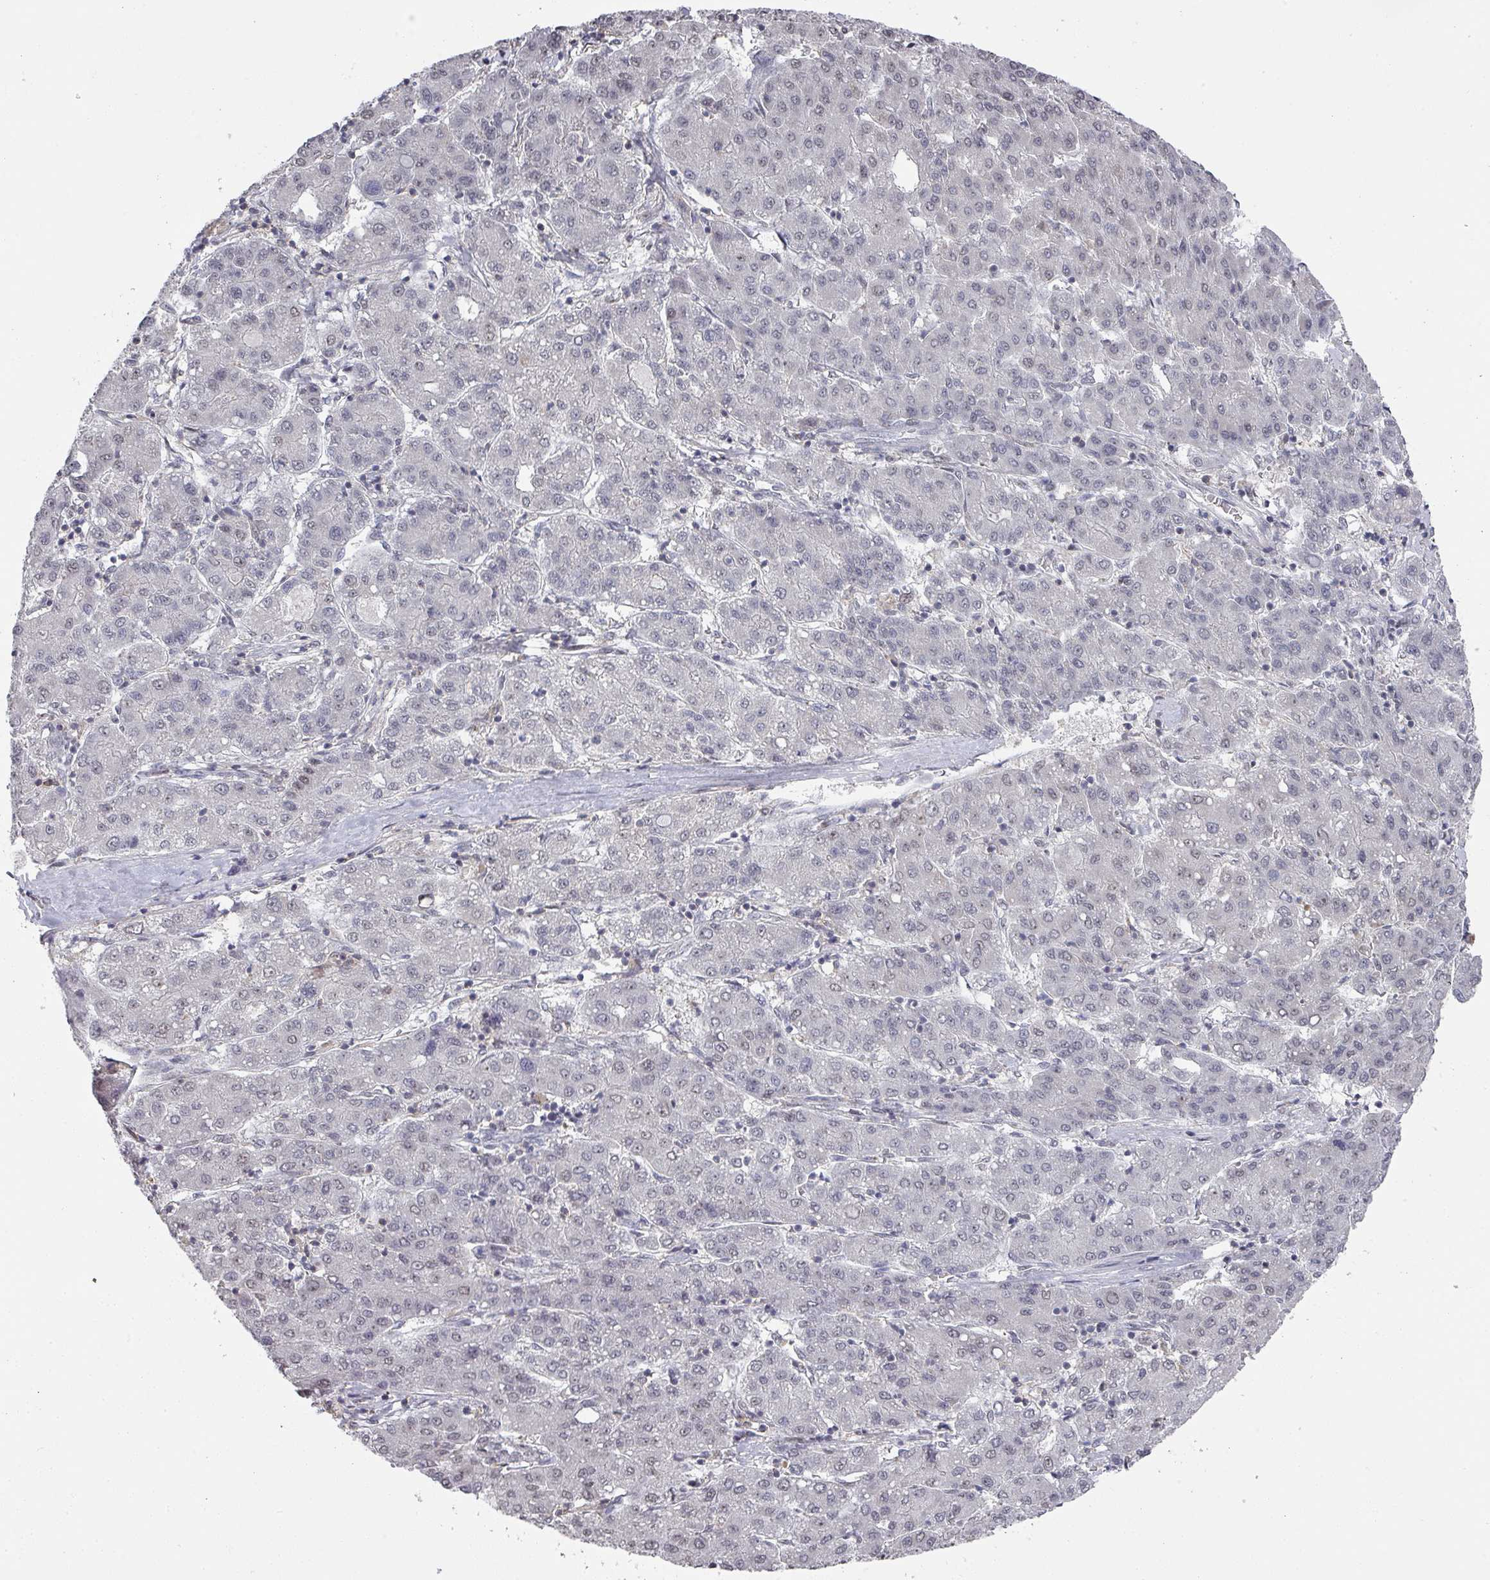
{"staining": {"intensity": "negative", "quantity": "none", "location": "none"}, "tissue": "liver cancer", "cell_type": "Tumor cells", "image_type": "cancer", "snomed": [{"axis": "morphology", "description": "Carcinoma, Hepatocellular, NOS"}, {"axis": "topography", "description": "Liver"}], "caption": "This image is of liver cancer (hepatocellular carcinoma) stained with immunohistochemistry (IHC) to label a protein in brown with the nuclei are counter-stained blue. There is no staining in tumor cells.", "gene": "ZNF654", "patient": {"sex": "male", "age": 65}}